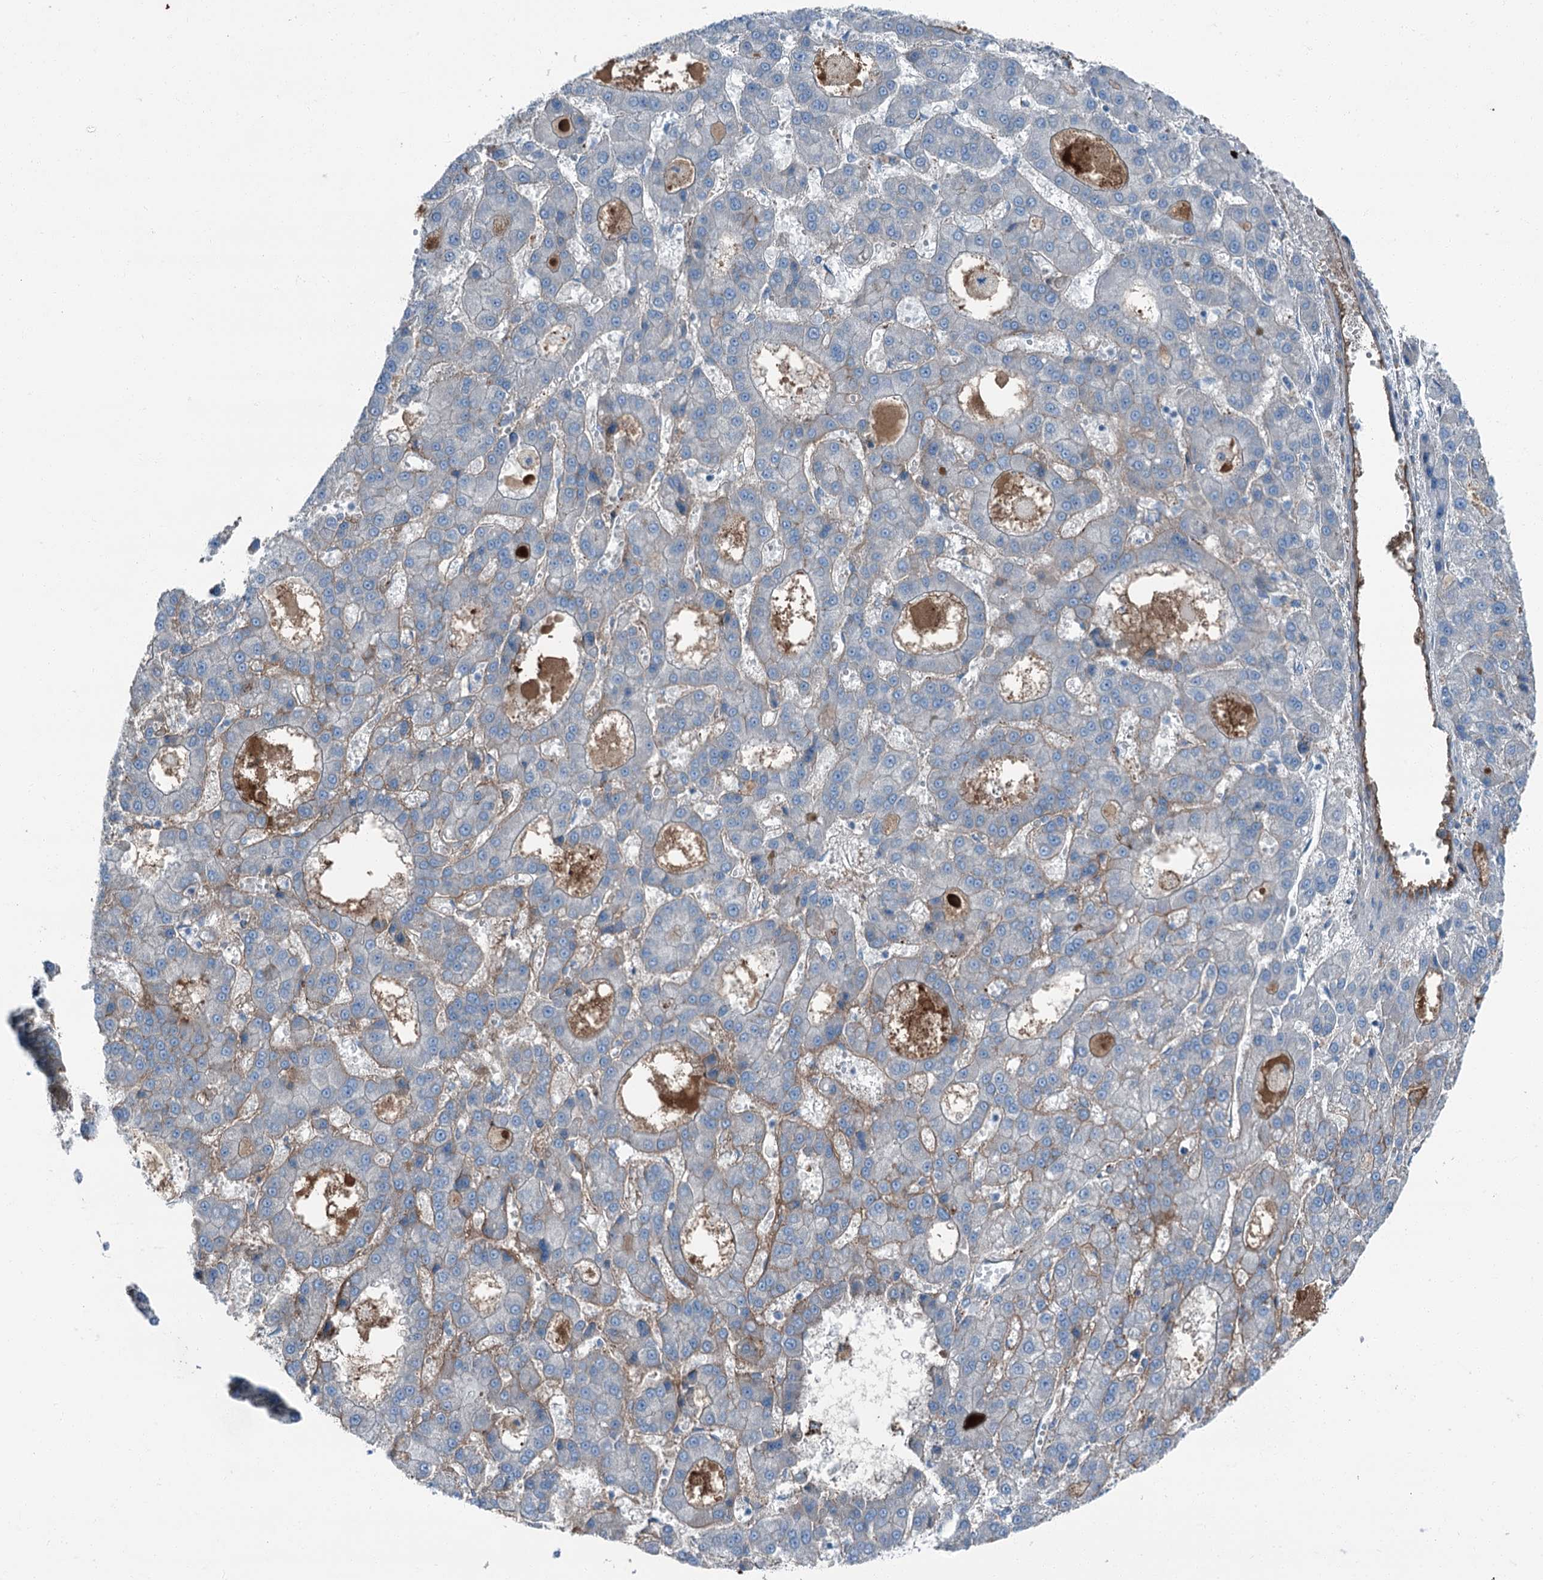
{"staining": {"intensity": "negative", "quantity": "none", "location": "none"}, "tissue": "liver cancer", "cell_type": "Tumor cells", "image_type": "cancer", "snomed": [{"axis": "morphology", "description": "Carcinoma, Hepatocellular, NOS"}, {"axis": "topography", "description": "Liver"}], "caption": "There is no significant positivity in tumor cells of liver hepatocellular carcinoma.", "gene": "AXL", "patient": {"sex": "male", "age": 70}}